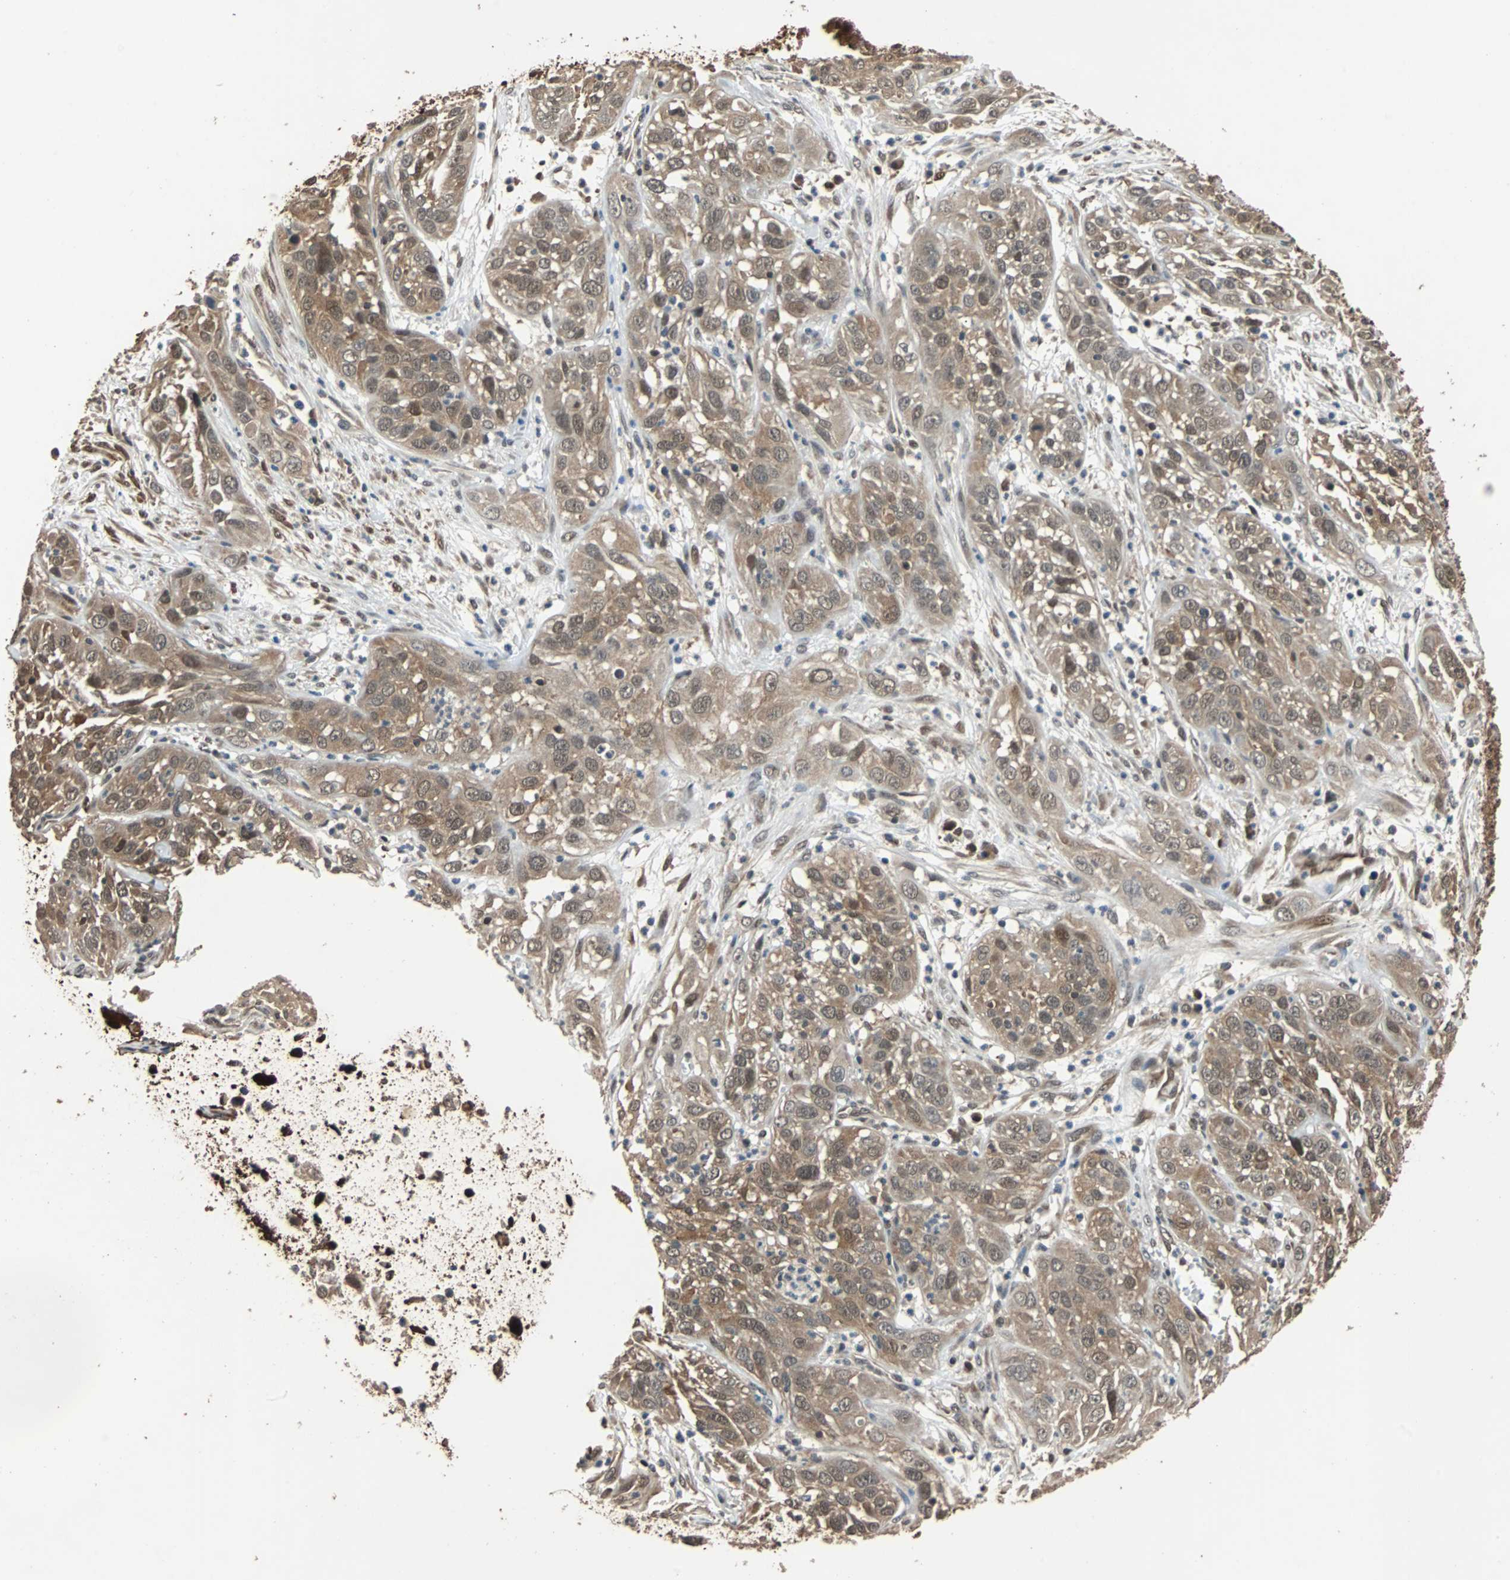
{"staining": {"intensity": "moderate", "quantity": ">75%", "location": "cytoplasmic/membranous,nuclear"}, "tissue": "cervical cancer", "cell_type": "Tumor cells", "image_type": "cancer", "snomed": [{"axis": "morphology", "description": "Squamous cell carcinoma, NOS"}, {"axis": "topography", "description": "Cervix"}], "caption": "Moderate cytoplasmic/membranous and nuclear expression is appreciated in about >75% of tumor cells in squamous cell carcinoma (cervical).", "gene": "PRDX6", "patient": {"sex": "female", "age": 32}}